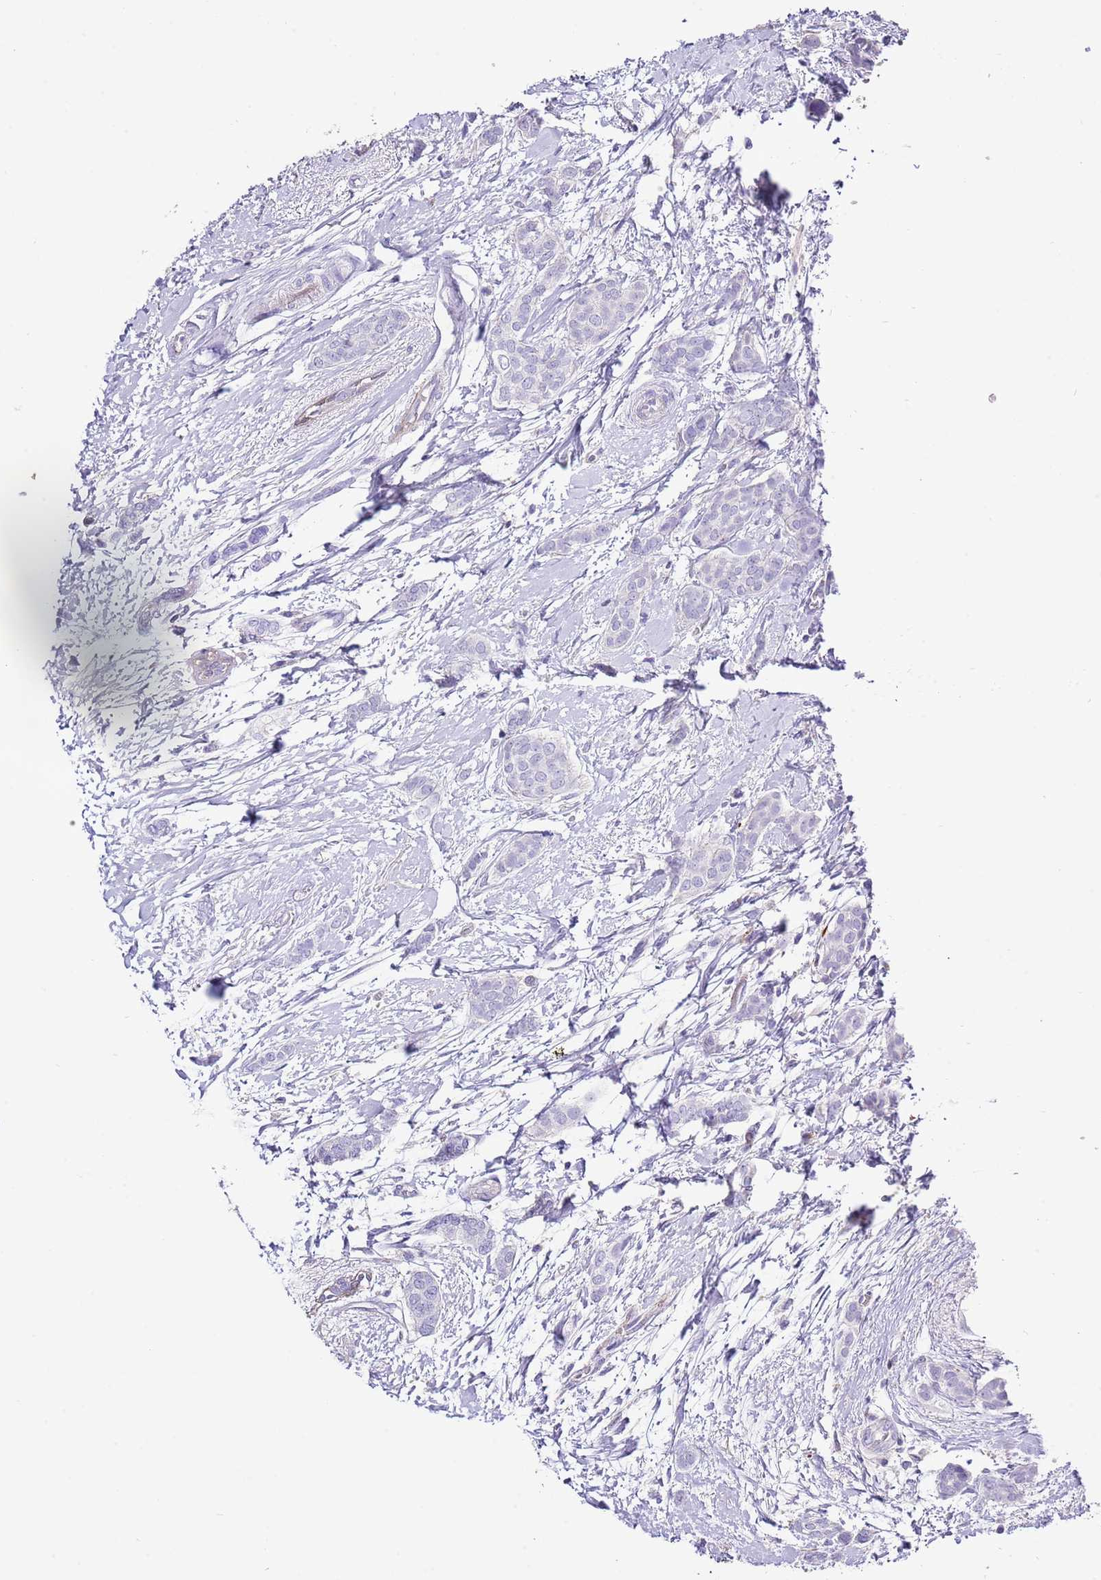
{"staining": {"intensity": "negative", "quantity": "none", "location": "none"}, "tissue": "breast cancer", "cell_type": "Tumor cells", "image_type": "cancer", "snomed": [{"axis": "morphology", "description": "Duct carcinoma"}, {"axis": "topography", "description": "Breast"}], "caption": "The immunohistochemistry photomicrograph has no significant positivity in tumor cells of breast cancer tissue.", "gene": "ALDH3A1", "patient": {"sex": "female", "age": 72}}